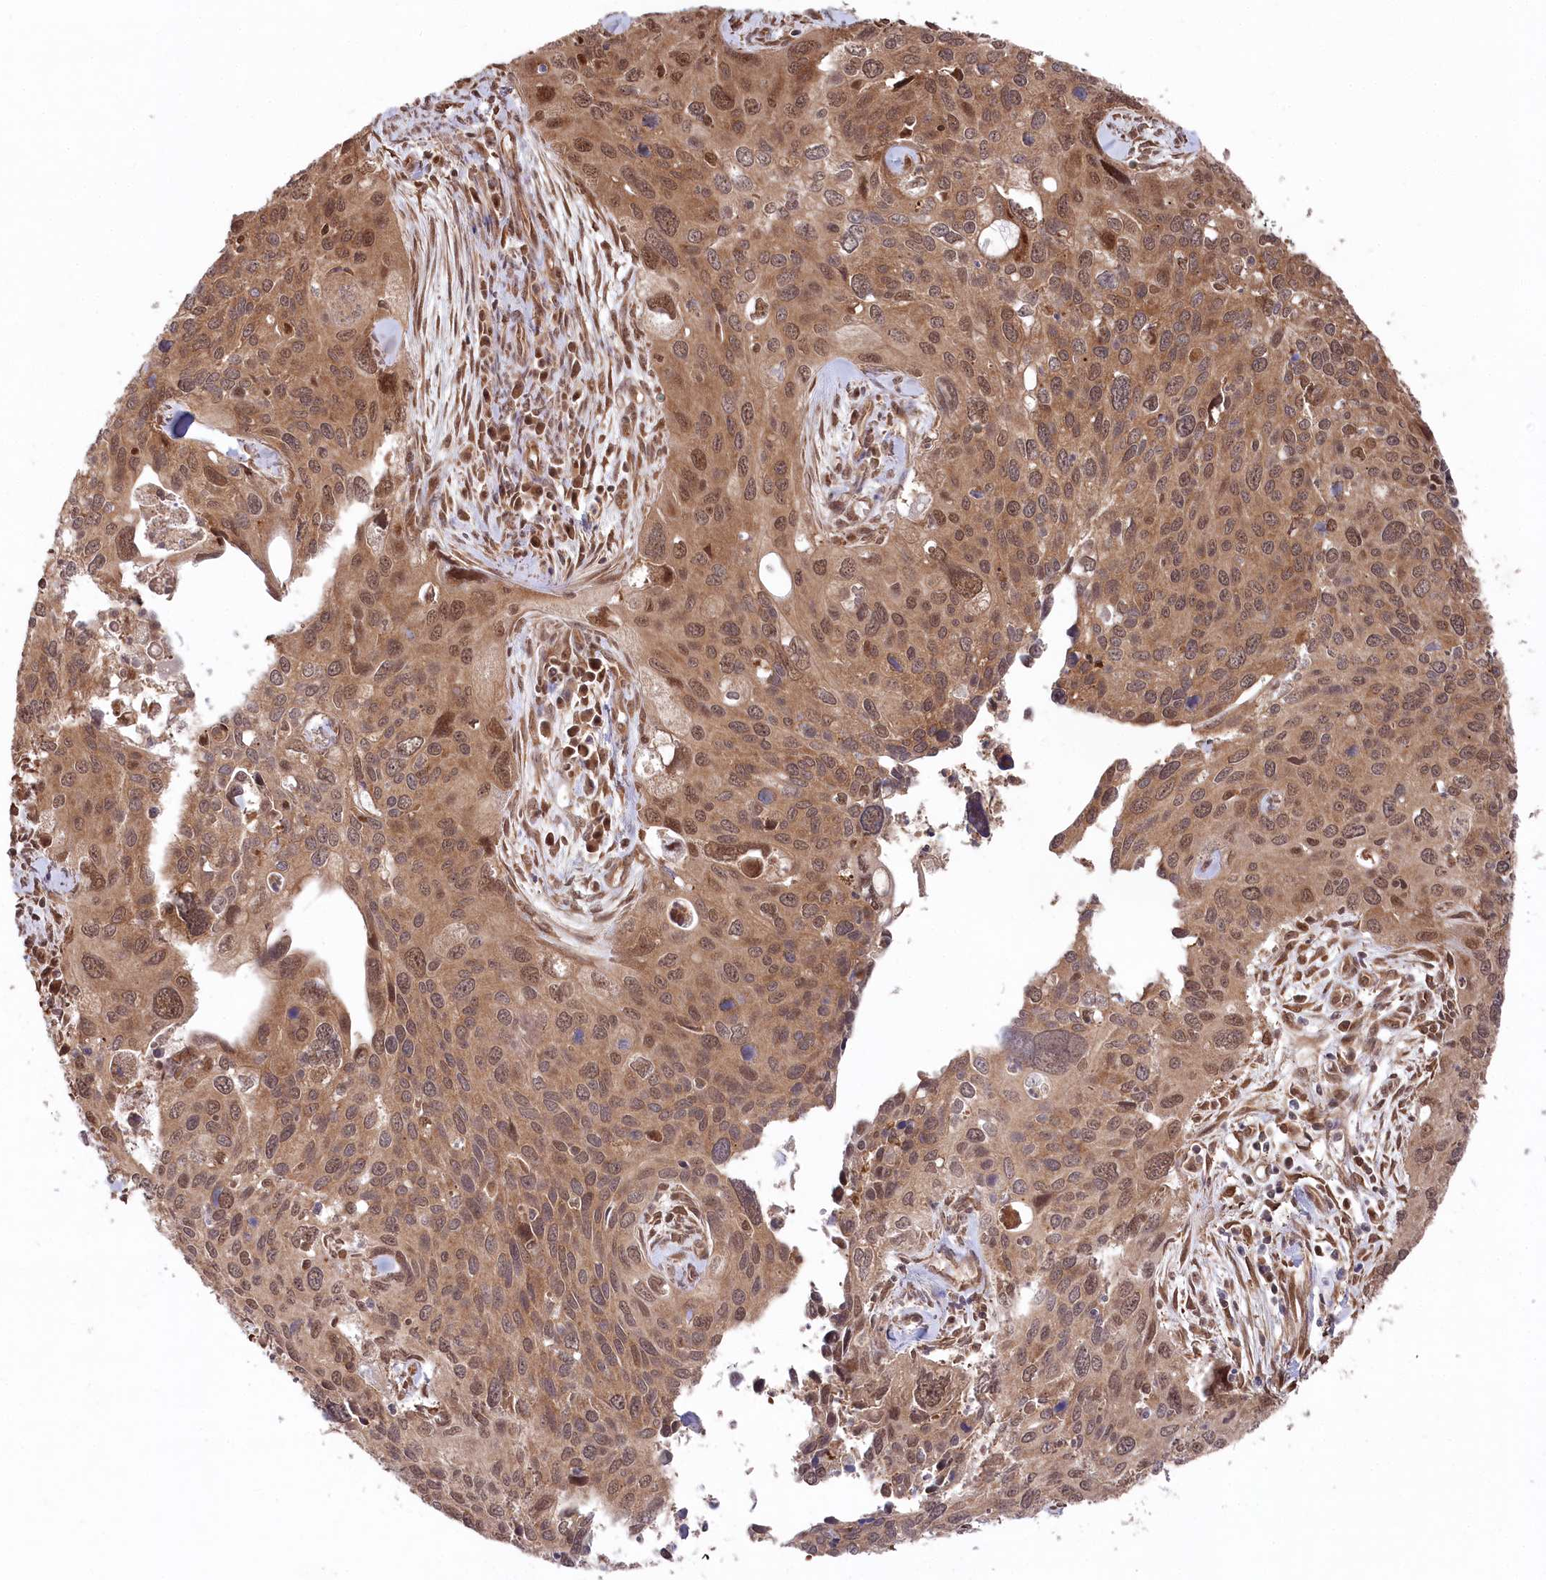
{"staining": {"intensity": "moderate", "quantity": ">75%", "location": "cytoplasmic/membranous,nuclear"}, "tissue": "cervical cancer", "cell_type": "Tumor cells", "image_type": "cancer", "snomed": [{"axis": "morphology", "description": "Squamous cell carcinoma, NOS"}, {"axis": "topography", "description": "Cervix"}], "caption": "Immunohistochemical staining of human cervical squamous cell carcinoma exhibits medium levels of moderate cytoplasmic/membranous and nuclear protein staining in approximately >75% of tumor cells.", "gene": "PSMA1", "patient": {"sex": "female", "age": 55}}